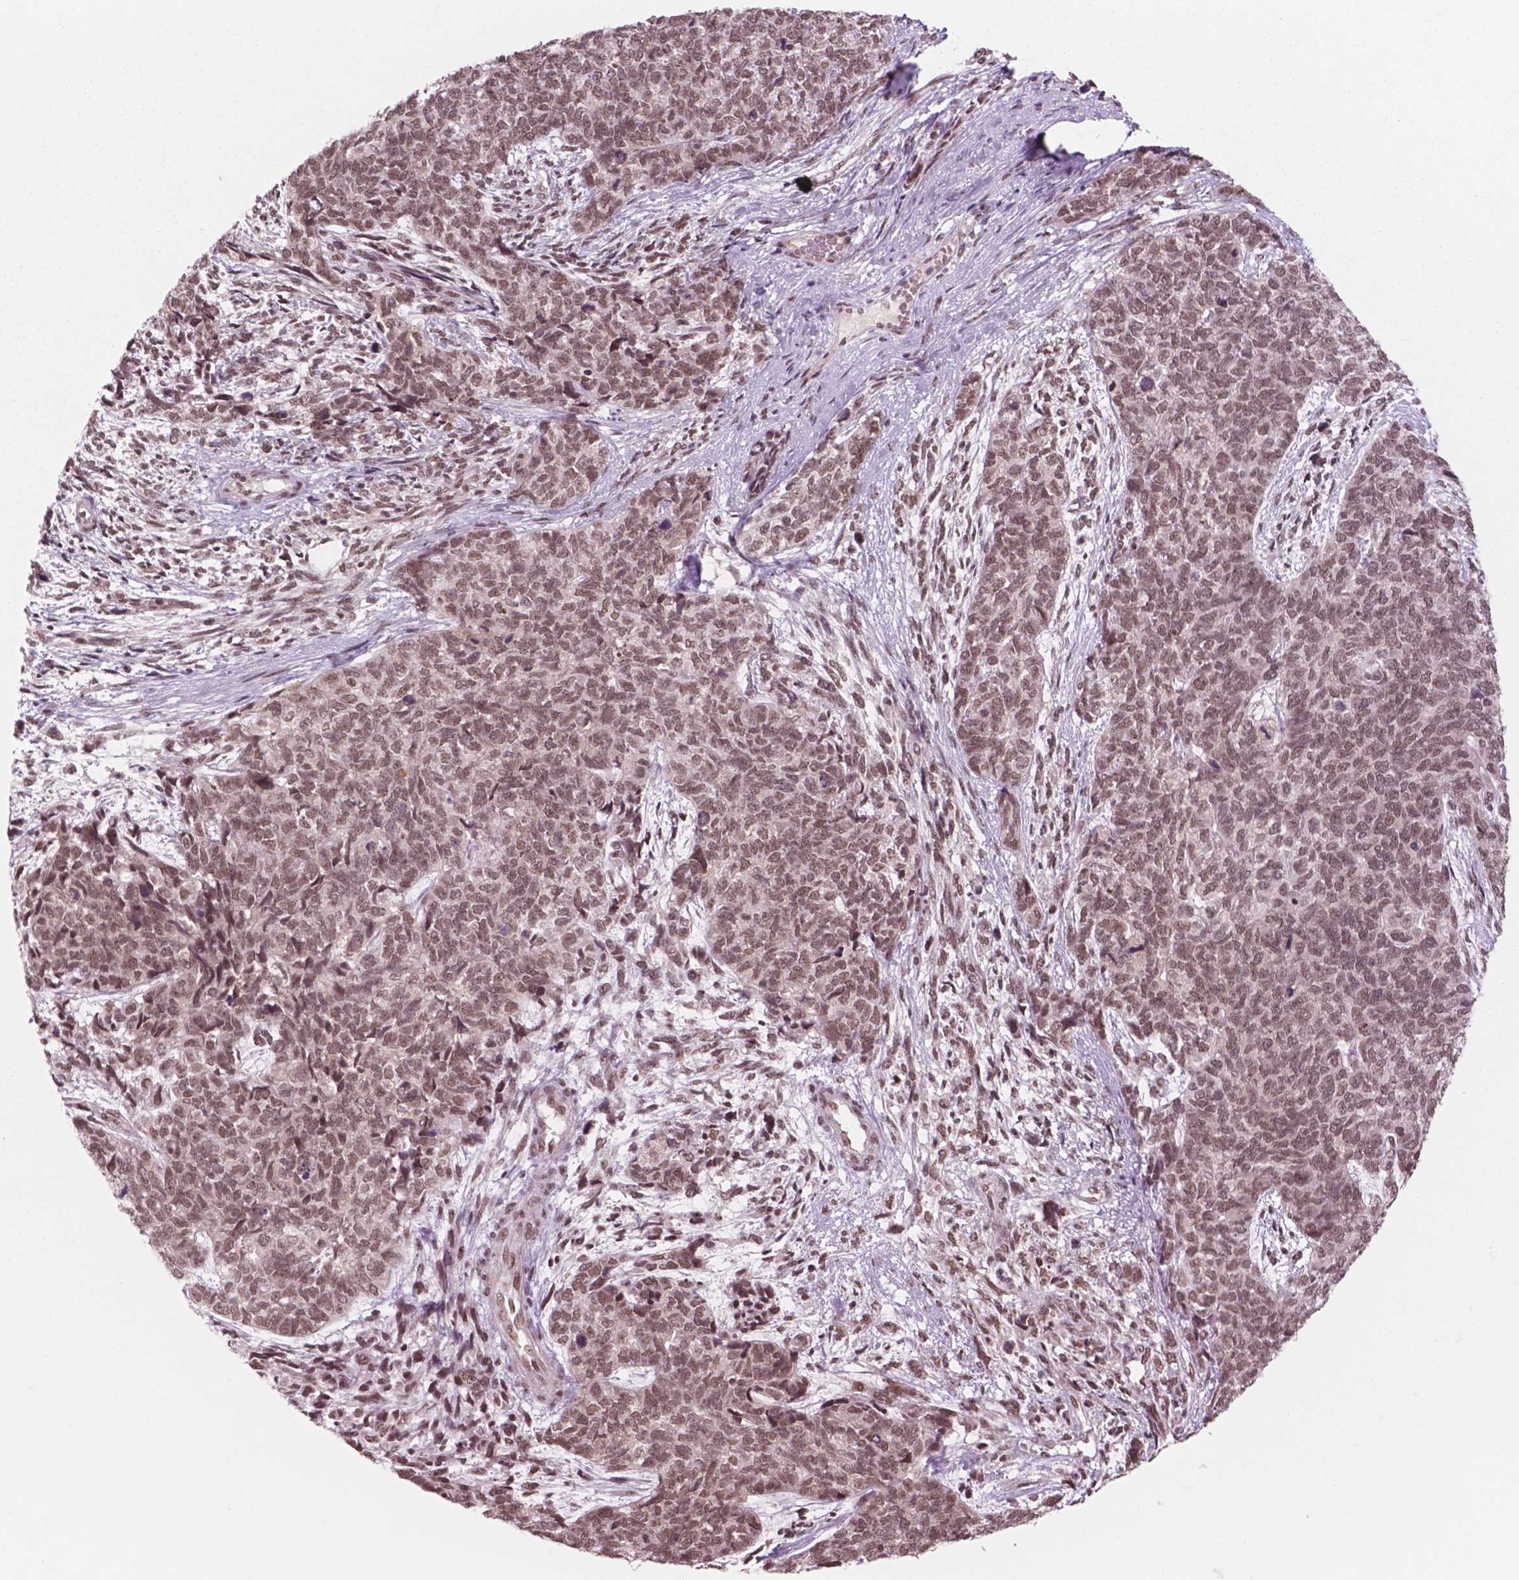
{"staining": {"intensity": "weak", "quantity": ">75%", "location": "nuclear"}, "tissue": "cervical cancer", "cell_type": "Tumor cells", "image_type": "cancer", "snomed": [{"axis": "morphology", "description": "Squamous cell carcinoma, NOS"}, {"axis": "topography", "description": "Cervix"}], "caption": "Immunohistochemical staining of human cervical squamous cell carcinoma exhibits low levels of weak nuclear expression in approximately >75% of tumor cells.", "gene": "POLR2E", "patient": {"sex": "female", "age": 63}}